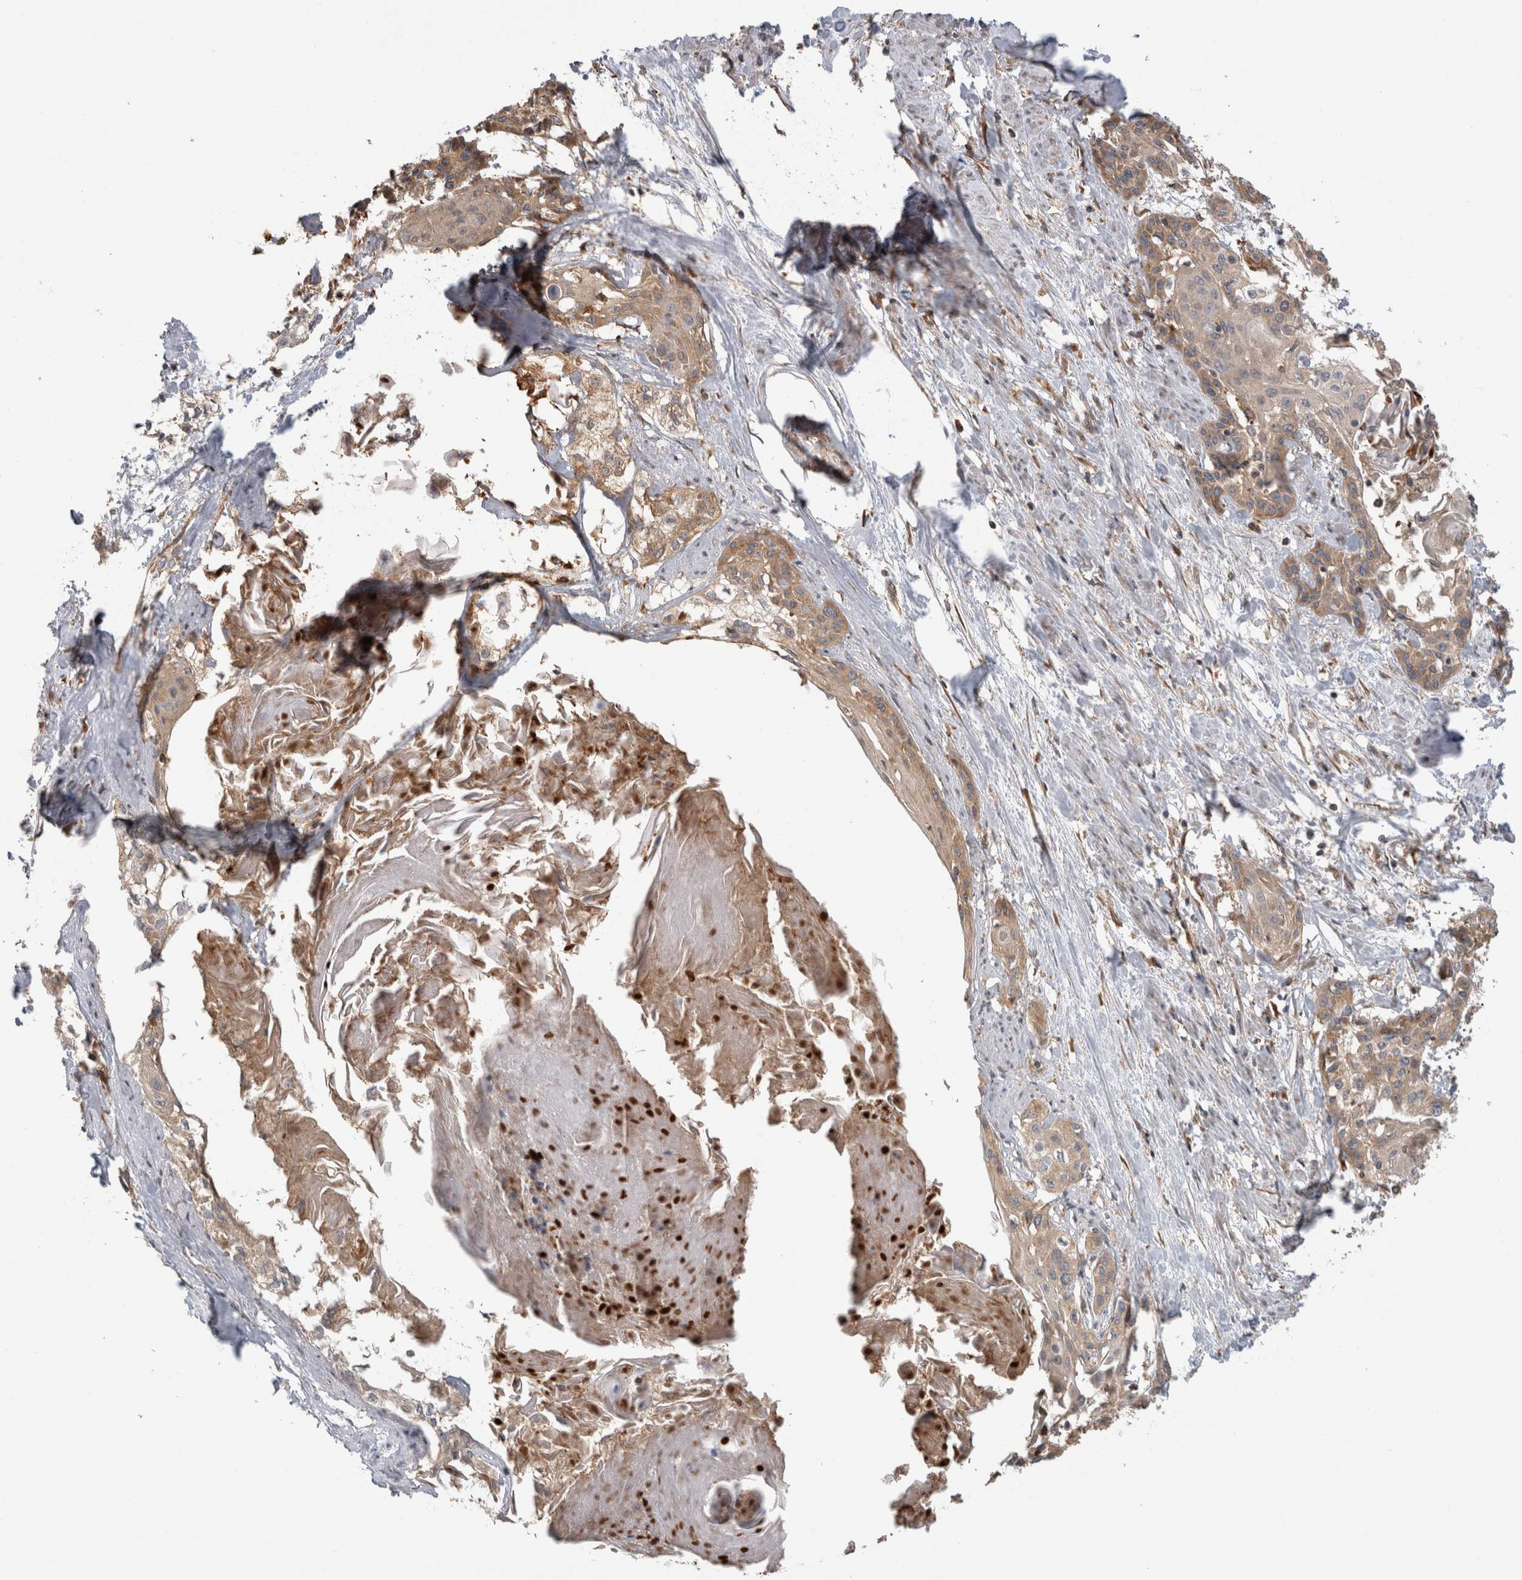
{"staining": {"intensity": "moderate", "quantity": ">75%", "location": "cytoplasmic/membranous"}, "tissue": "cervical cancer", "cell_type": "Tumor cells", "image_type": "cancer", "snomed": [{"axis": "morphology", "description": "Squamous cell carcinoma, NOS"}, {"axis": "topography", "description": "Cervix"}], "caption": "Immunohistochemistry (IHC) (DAB (3,3'-diaminobenzidine)) staining of cervical cancer (squamous cell carcinoma) exhibits moderate cytoplasmic/membranous protein positivity in approximately >75% of tumor cells.", "gene": "GRIK2", "patient": {"sex": "female", "age": 57}}